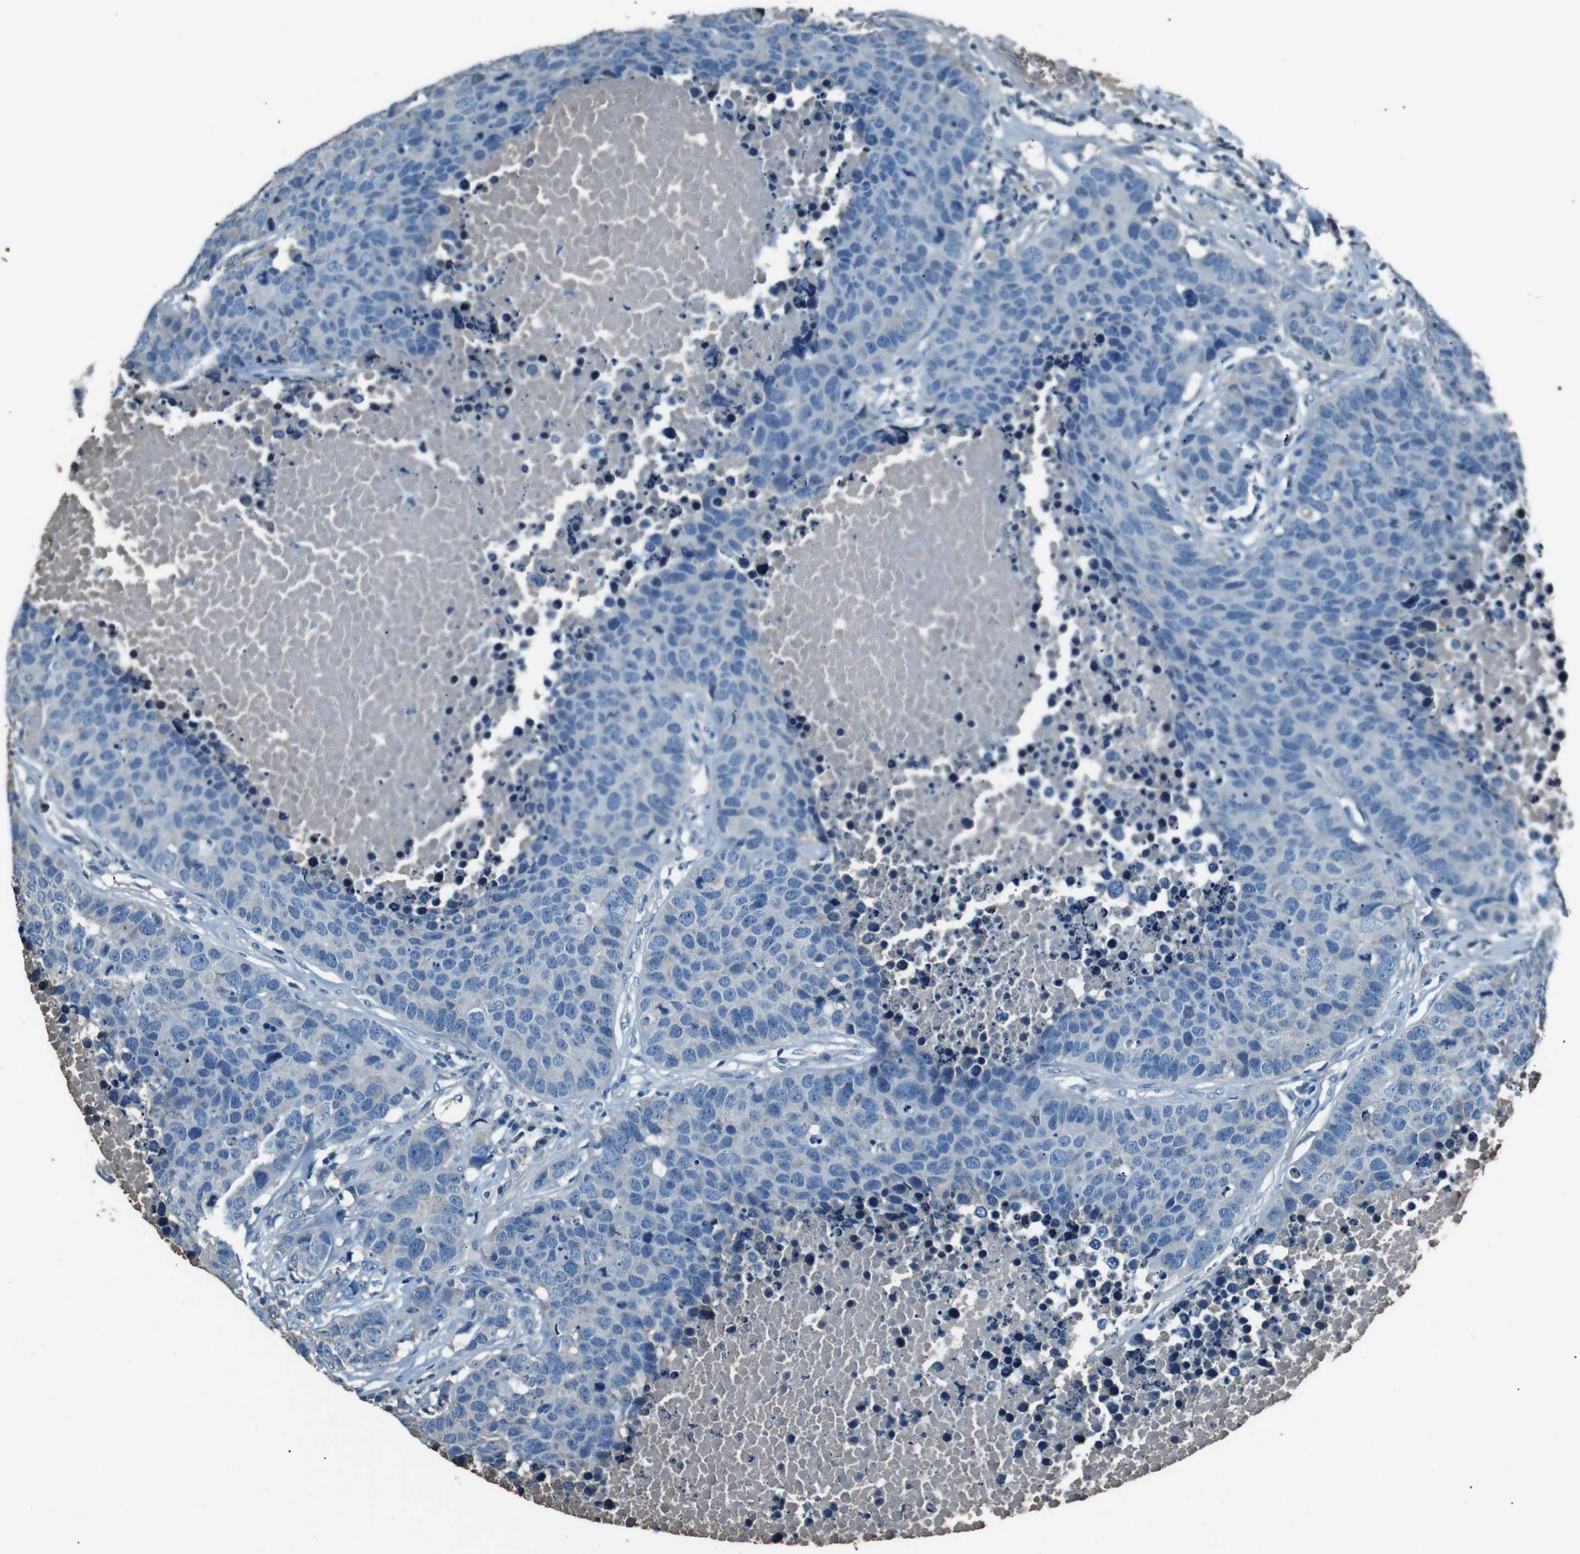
{"staining": {"intensity": "negative", "quantity": "none", "location": "none"}, "tissue": "carcinoid", "cell_type": "Tumor cells", "image_type": "cancer", "snomed": [{"axis": "morphology", "description": "Carcinoid, malignant, NOS"}, {"axis": "topography", "description": "Lung"}], "caption": "Immunohistochemistry (IHC) image of neoplastic tissue: carcinoid stained with DAB (3,3'-diaminobenzidine) demonstrates no significant protein staining in tumor cells. The staining was performed using DAB (3,3'-diaminobenzidine) to visualize the protein expression in brown, while the nuclei were stained in blue with hematoxylin (Magnification: 20x).", "gene": "LEP", "patient": {"sex": "male", "age": 60}}